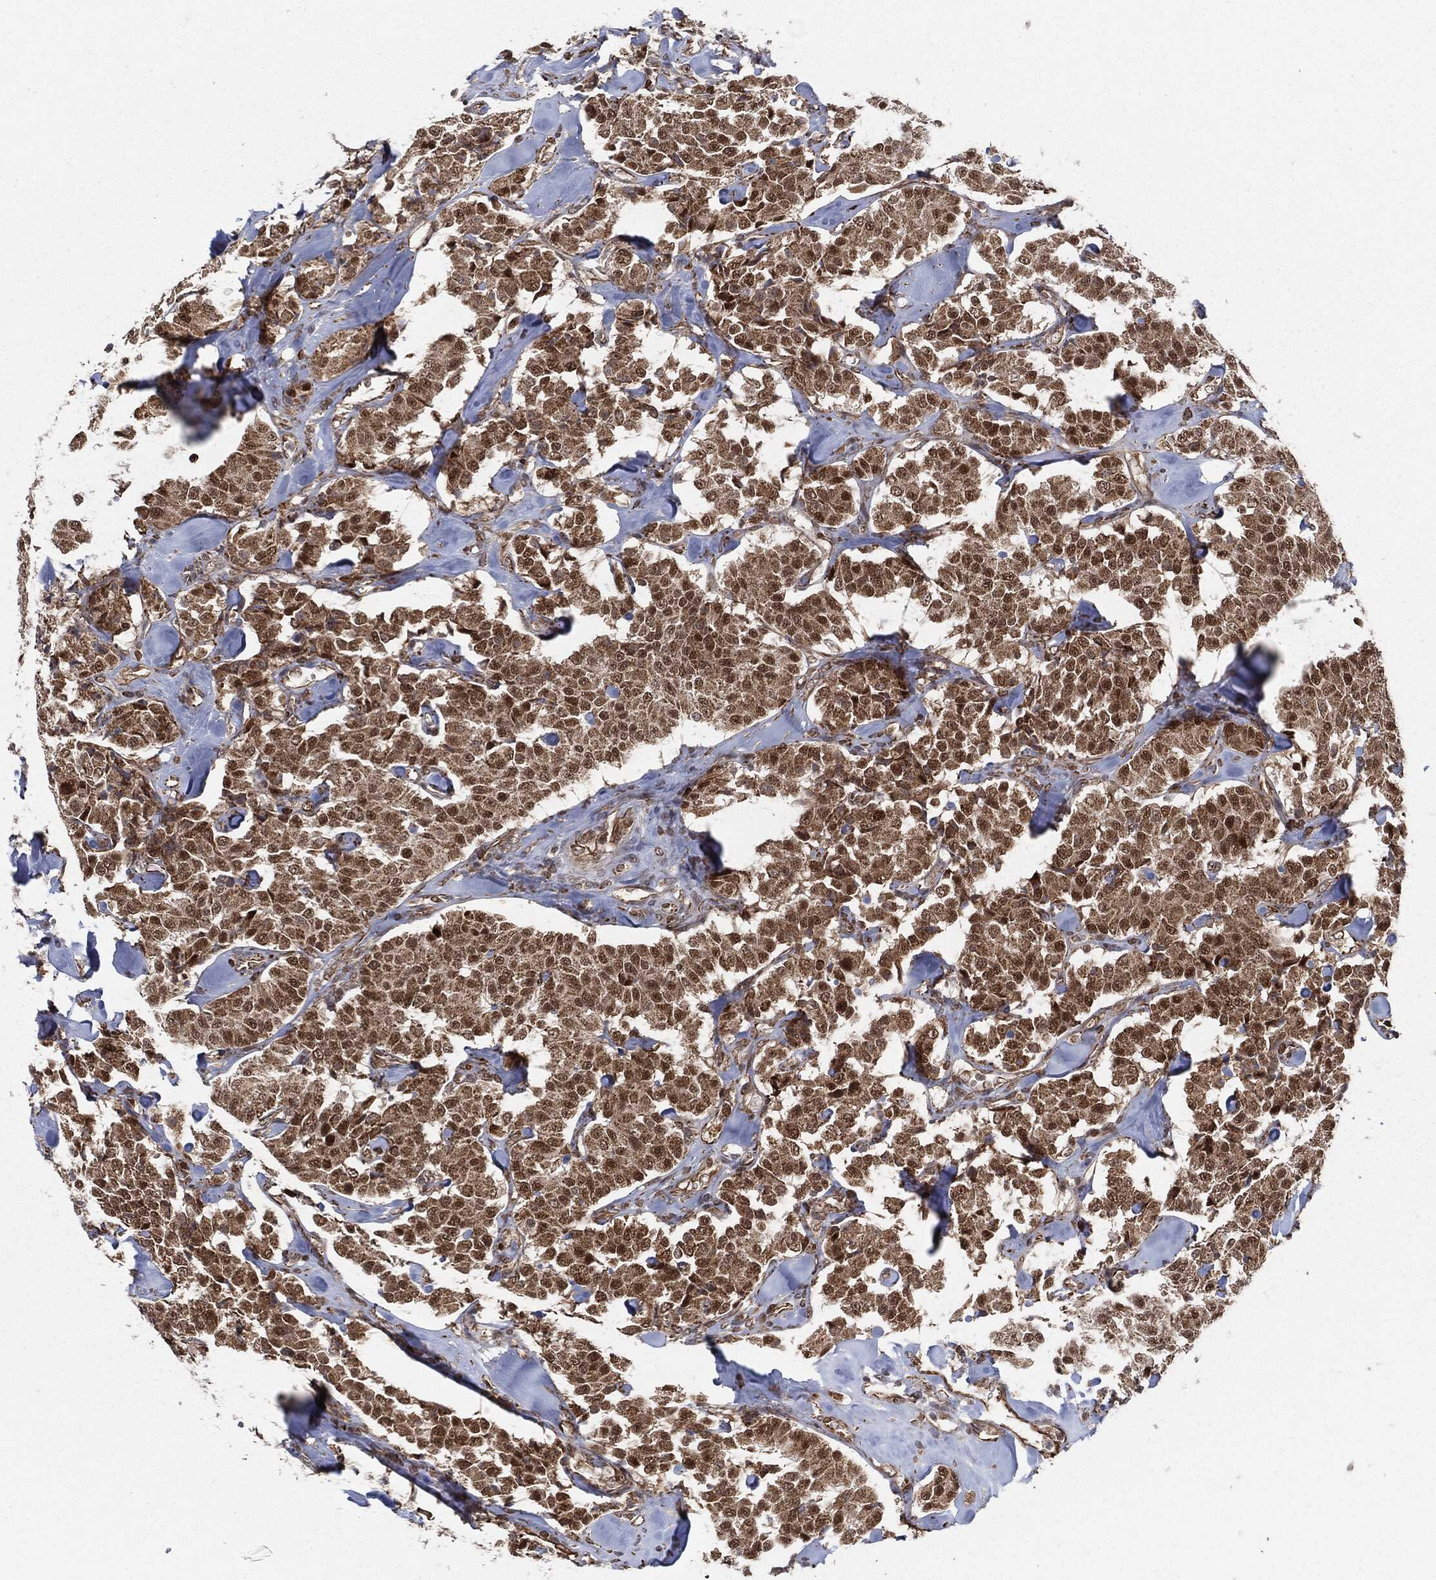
{"staining": {"intensity": "strong", "quantity": "25%-75%", "location": "nuclear"}, "tissue": "carcinoid", "cell_type": "Tumor cells", "image_type": "cancer", "snomed": [{"axis": "morphology", "description": "Carcinoid, malignant, NOS"}, {"axis": "topography", "description": "Pancreas"}], "caption": "This micrograph exhibits immunohistochemistry staining of human malignant carcinoid, with high strong nuclear positivity in approximately 25%-75% of tumor cells.", "gene": "TP53RK", "patient": {"sex": "male", "age": 41}}